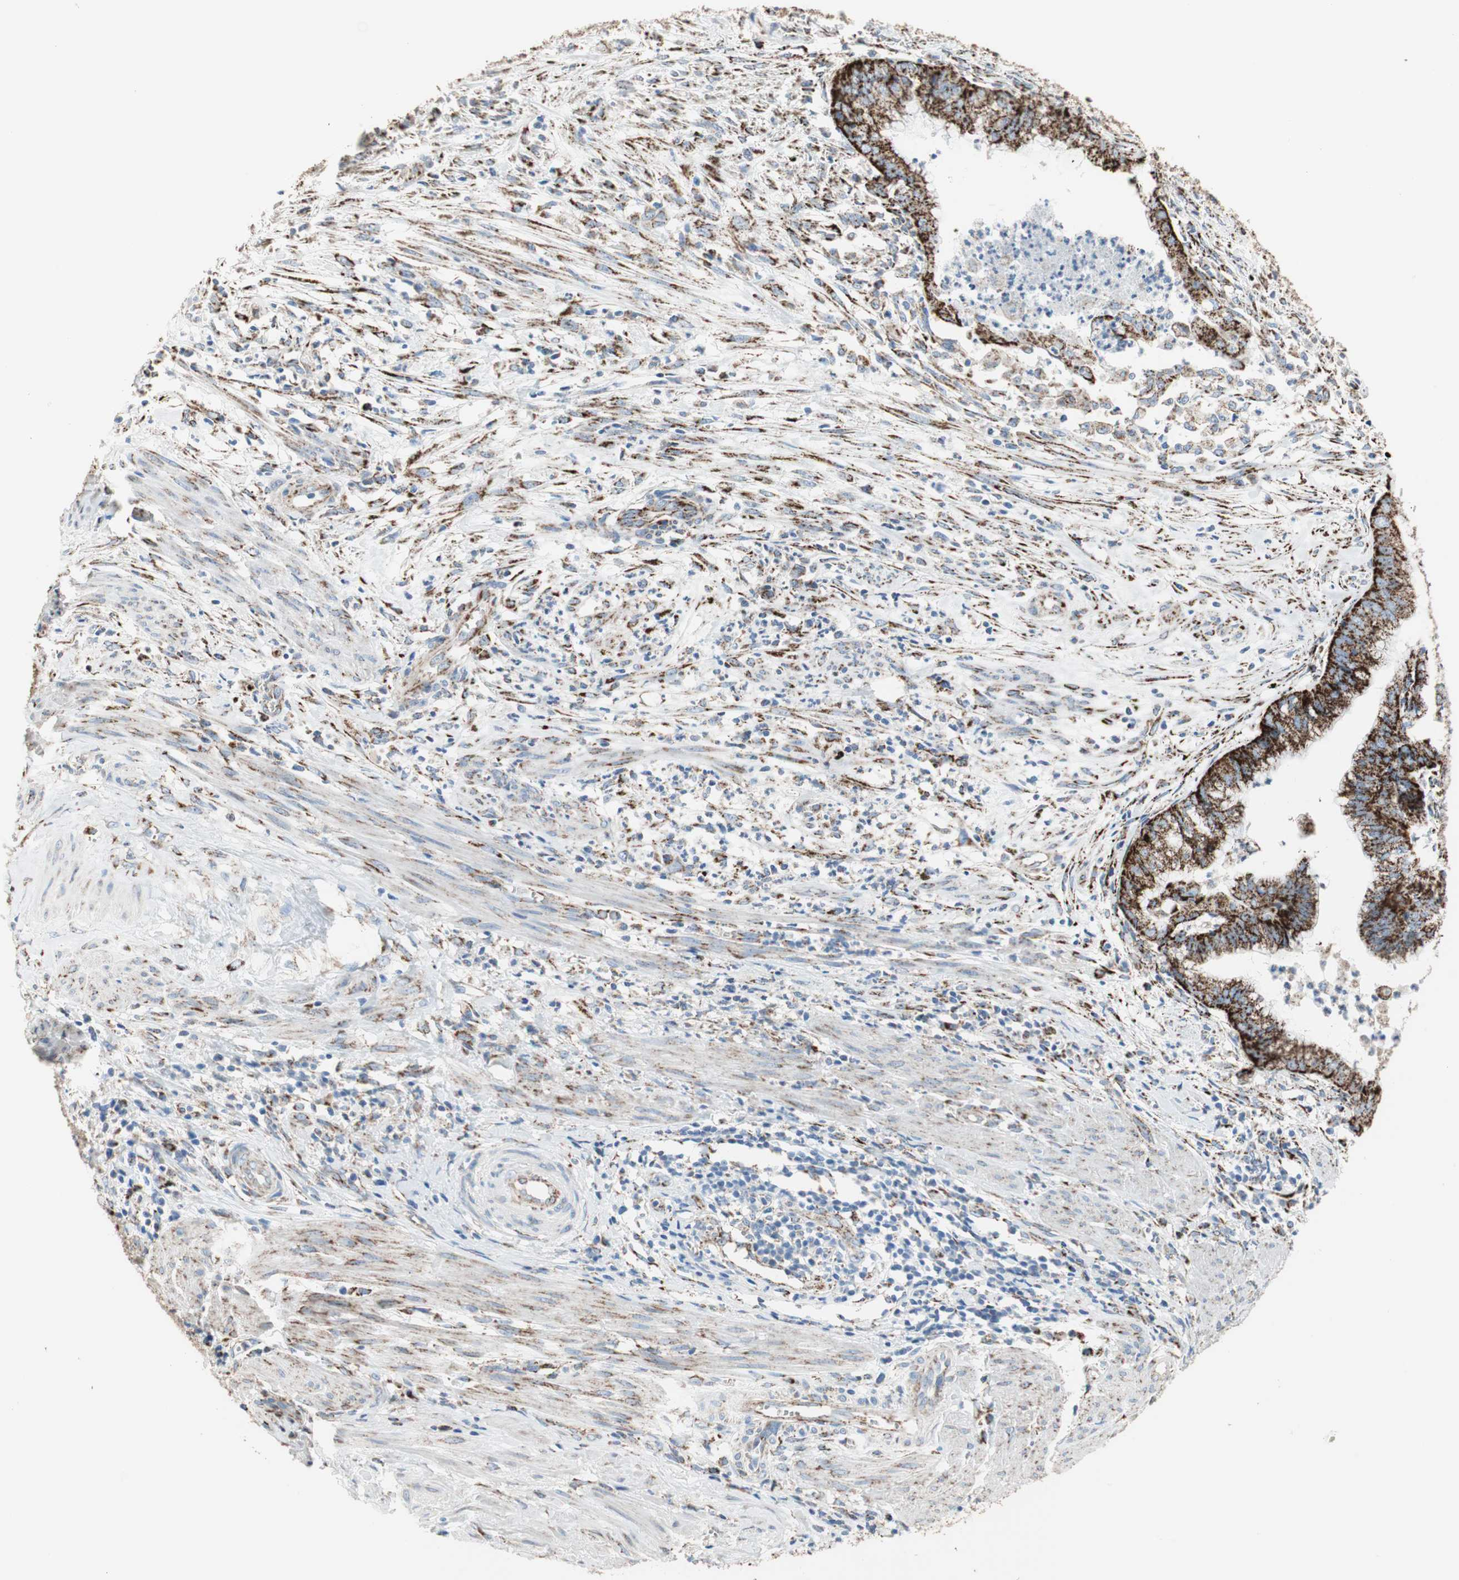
{"staining": {"intensity": "strong", "quantity": ">75%", "location": "cytoplasmic/membranous"}, "tissue": "endometrial cancer", "cell_type": "Tumor cells", "image_type": "cancer", "snomed": [{"axis": "morphology", "description": "Necrosis, NOS"}, {"axis": "morphology", "description": "Adenocarcinoma, NOS"}, {"axis": "topography", "description": "Endometrium"}], "caption": "Tumor cells show high levels of strong cytoplasmic/membranous expression in approximately >75% of cells in endometrial cancer.", "gene": "TST", "patient": {"sex": "female", "age": 79}}